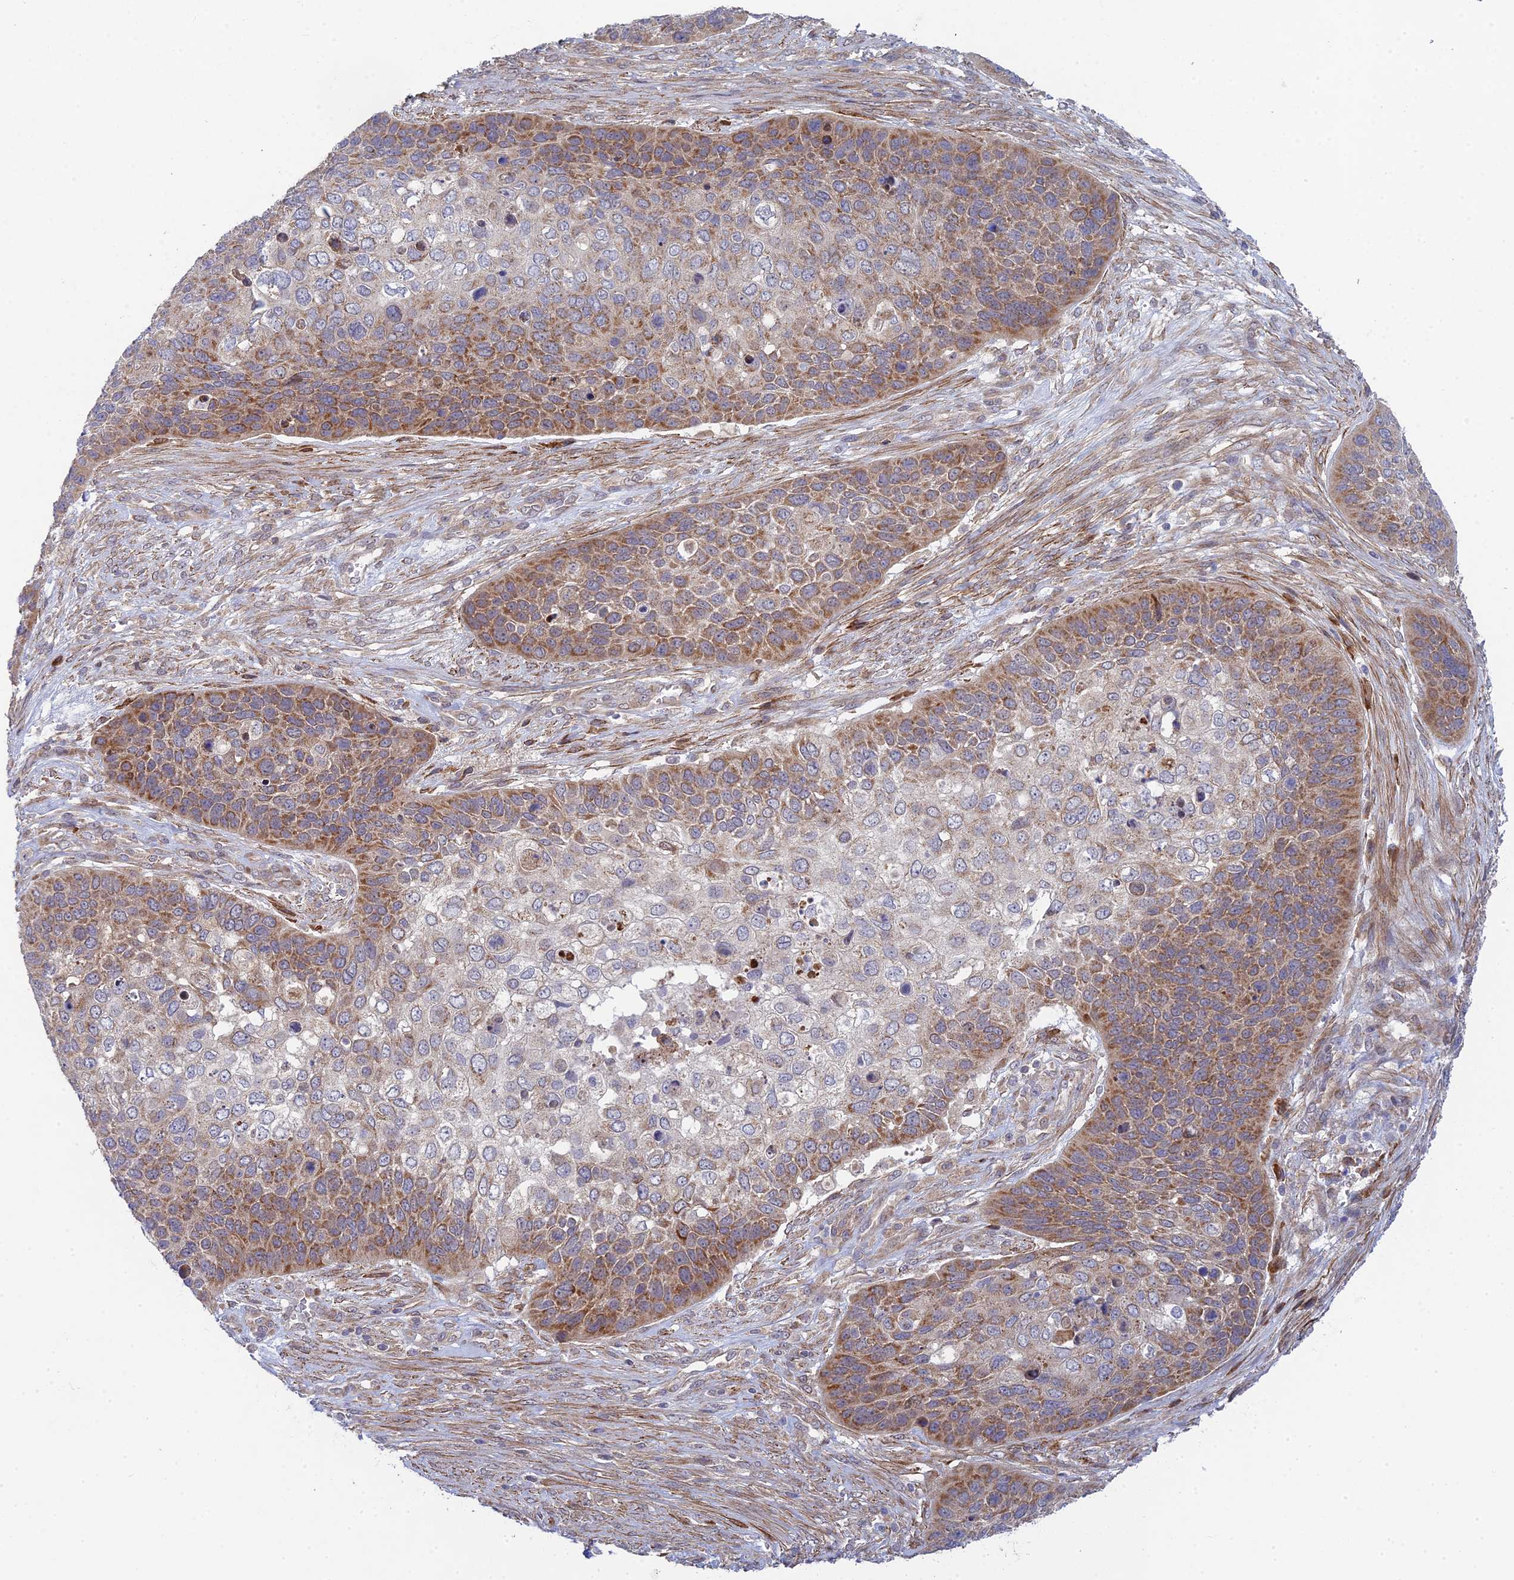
{"staining": {"intensity": "moderate", "quantity": "25%-75%", "location": "cytoplasmic/membranous"}, "tissue": "skin cancer", "cell_type": "Tumor cells", "image_type": "cancer", "snomed": [{"axis": "morphology", "description": "Basal cell carcinoma"}, {"axis": "topography", "description": "Skin"}], "caption": "The photomicrograph exhibits a brown stain indicating the presence of a protein in the cytoplasmic/membranous of tumor cells in basal cell carcinoma (skin).", "gene": "INCA1", "patient": {"sex": "female", "age": 74}}